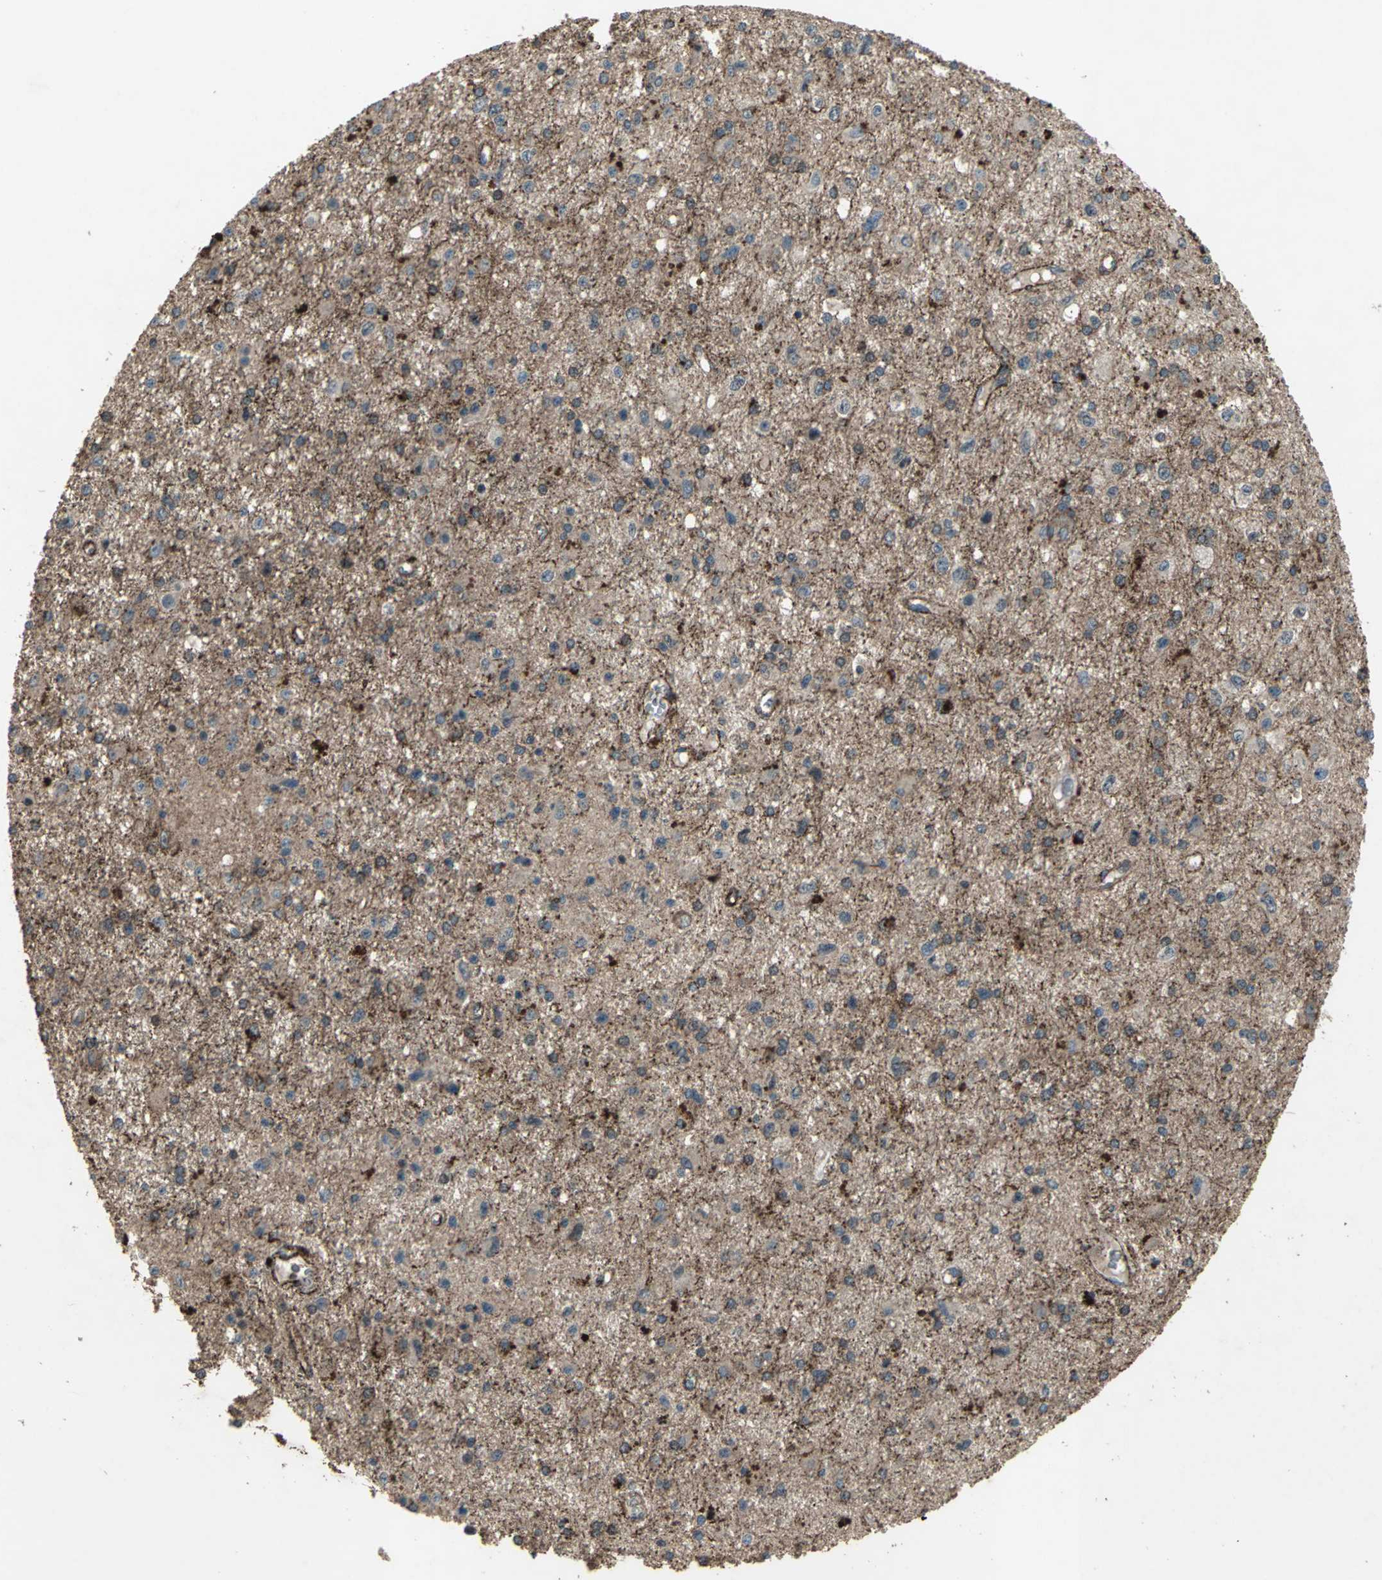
{"staining": {"intensity": "strong", "quantity": "<25%", "location": "cytoplasmic/membranous"}, "tissue": "glioma", "cell_type": "Tumor cells", "image_type": "cancer", "snomed": [{"axis": "morphology", "description": "Glioma, malignant, Low grade"}, {"axis": "topography", "description": "Brain"}], "caption": "Immunohistochemistry staining of glioma, which exhibits medium levels of strong cytoplasmic/membranous positivity in approximately <25% of tumor cells indicating strong cytoplasmic/membranous protein expression. The staining was performed using DAB (3,3'-diaminobenzidine) (brown) for protein detection and nuclei were counterstained in hematoxylin (blue).", "gene": "SEPTIN4", "patient": {"sex": "male", "age": 58}}